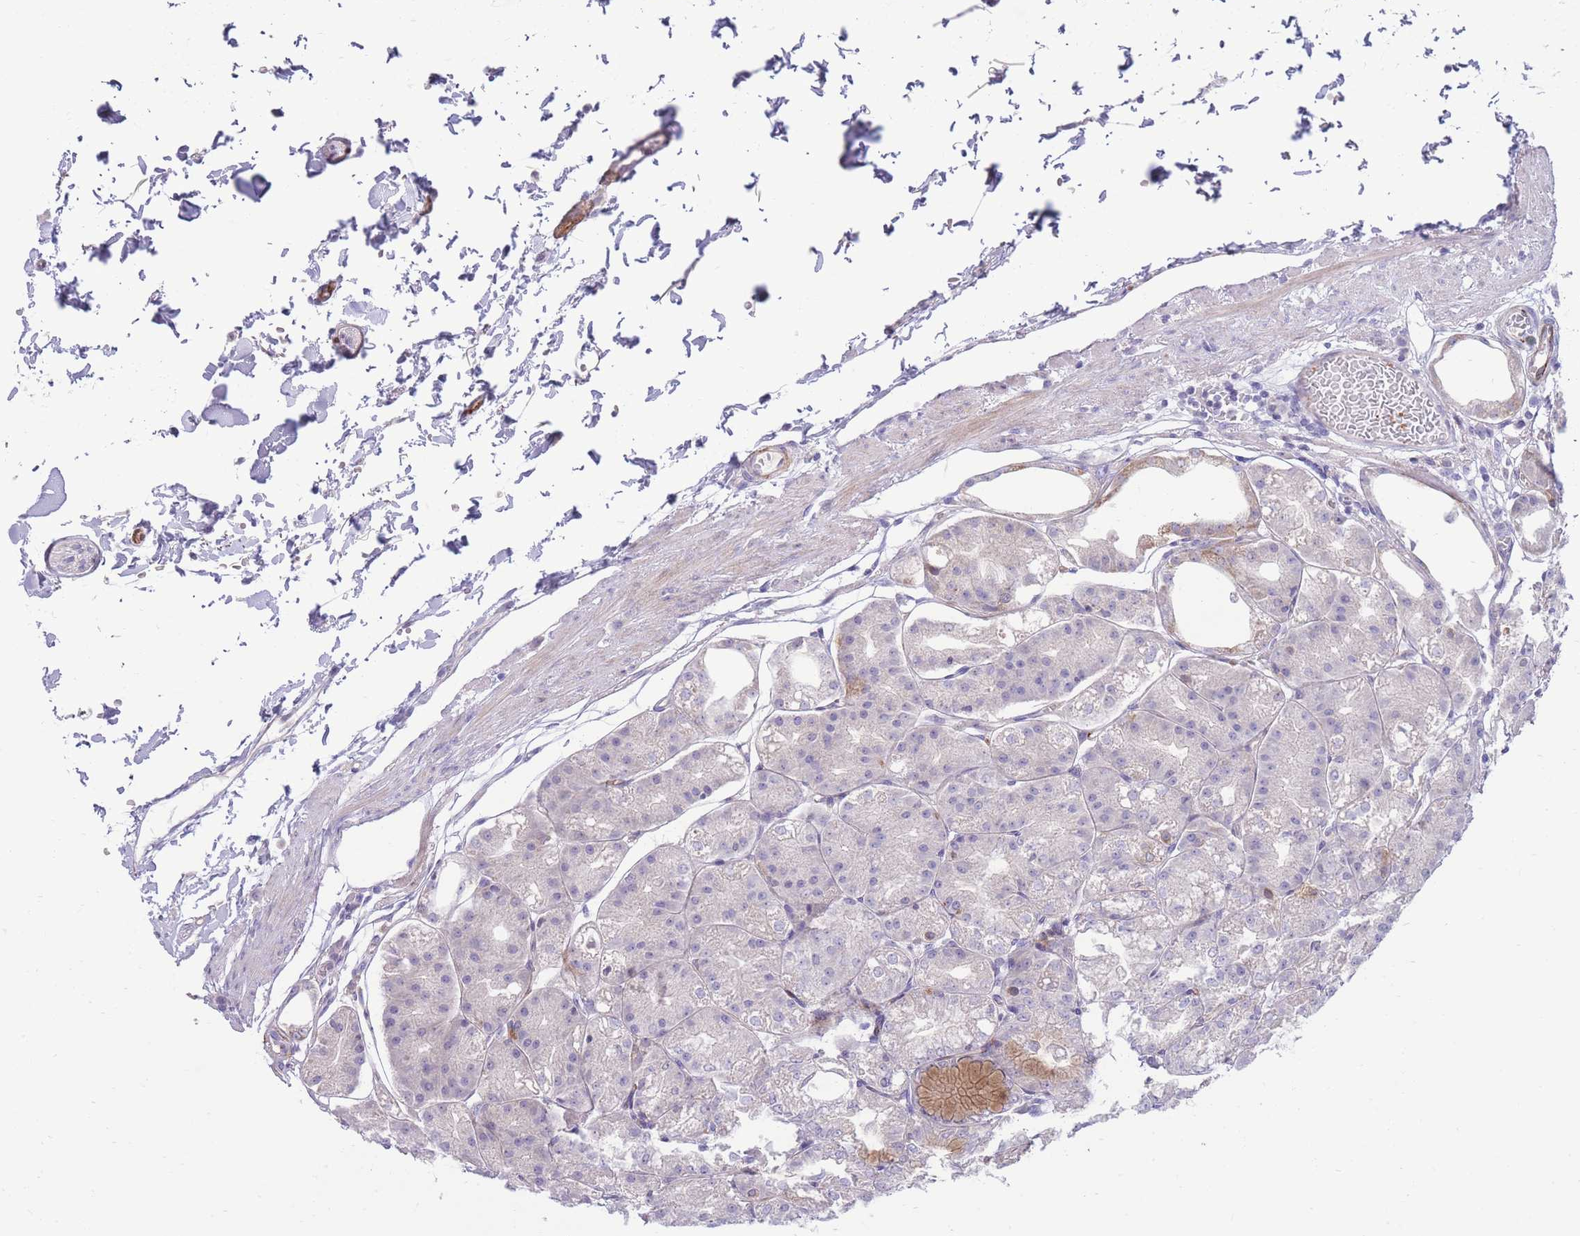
{"staining": {"intensity": "strong", "quantity": "25%-75%", "location": "cytoplasmic/membranous"}, "tissue": "stomach", "cell_type": "Glandular cells", "image_type": "normal", "snomed": [{"axis": "morphology", "description": "Normal tissue, NOS"}, {"axis": "topography", "description": "Stomach, lower"}], "caption": "Immunohistochemical staining of unremarkable stomach displays strong cytoplasmic/membranous protein staining in about 25%-75% of glandular cells.", "gene": "RGS11", "patient": {"sex": "male", "age": 71}}